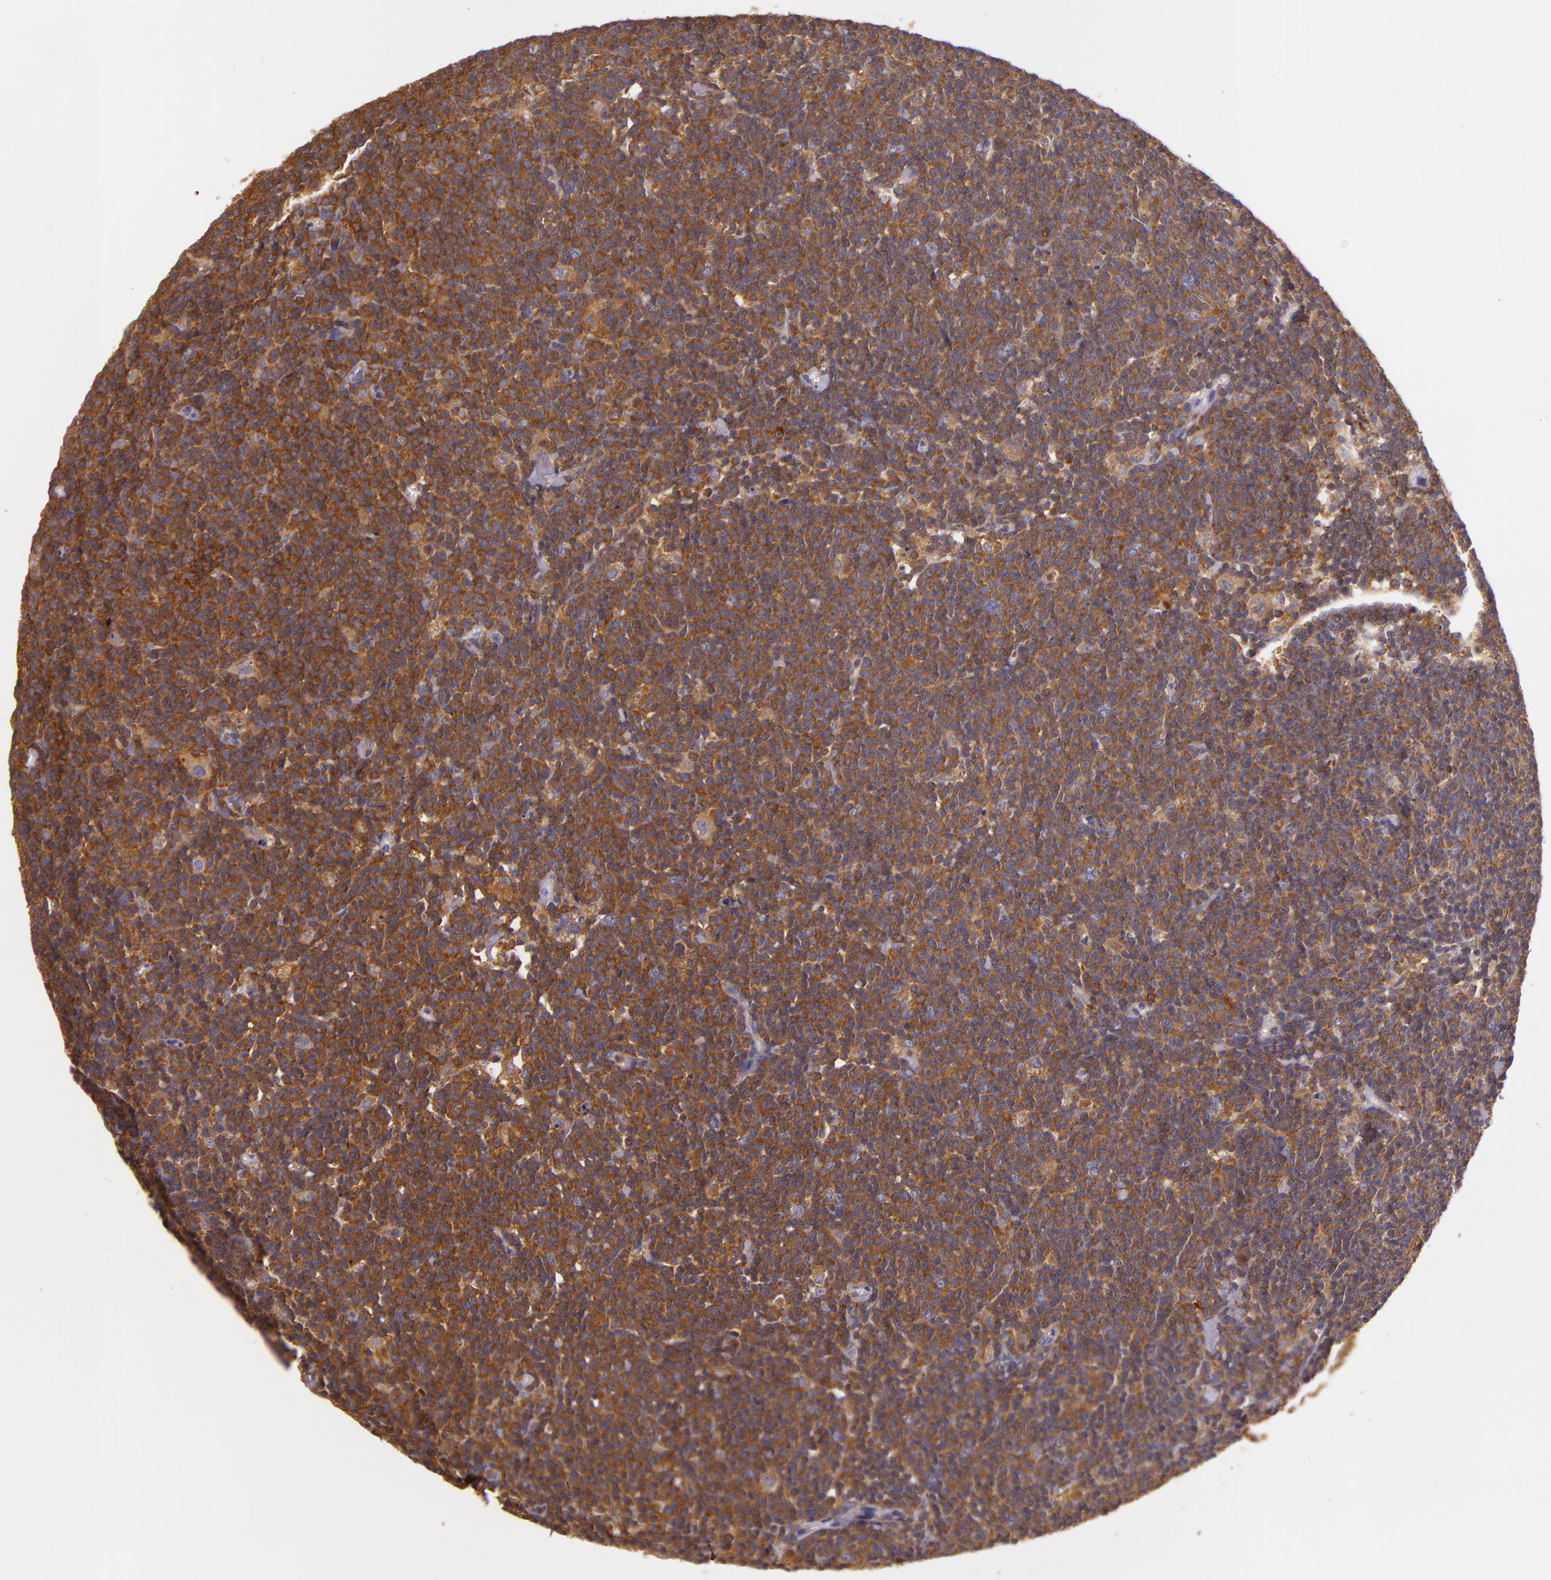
{"staining": {"intensity": "strong", "quantity": ">75%", "location": "cytoplasmic/membranous"}, "tissue": "lymphoma", "cell_type": "Tumor cells", "image_type": "cancer", "snomed": [{"axis": "morphology", "description": "Malignant lymphoma, non-Hodgkin's type, Low grade"}, {"axis": "topography", "description": "Lymph node"}], "caption": "Immunohistochemistry staining of lymphoma, which shows high levels of strong cytoplasmic/membranous staining in approximately >75% of tumor cells indicating strong cytoplasmic/membranous protein expression. The staining was performed using DAB (3,3'-diaminobenzidine) (brown) for protein detection and nuclei were counterstained in hematoxylin (blue).", "gene": "TLN1", "patient": {"sex": "male", "age": 65}}